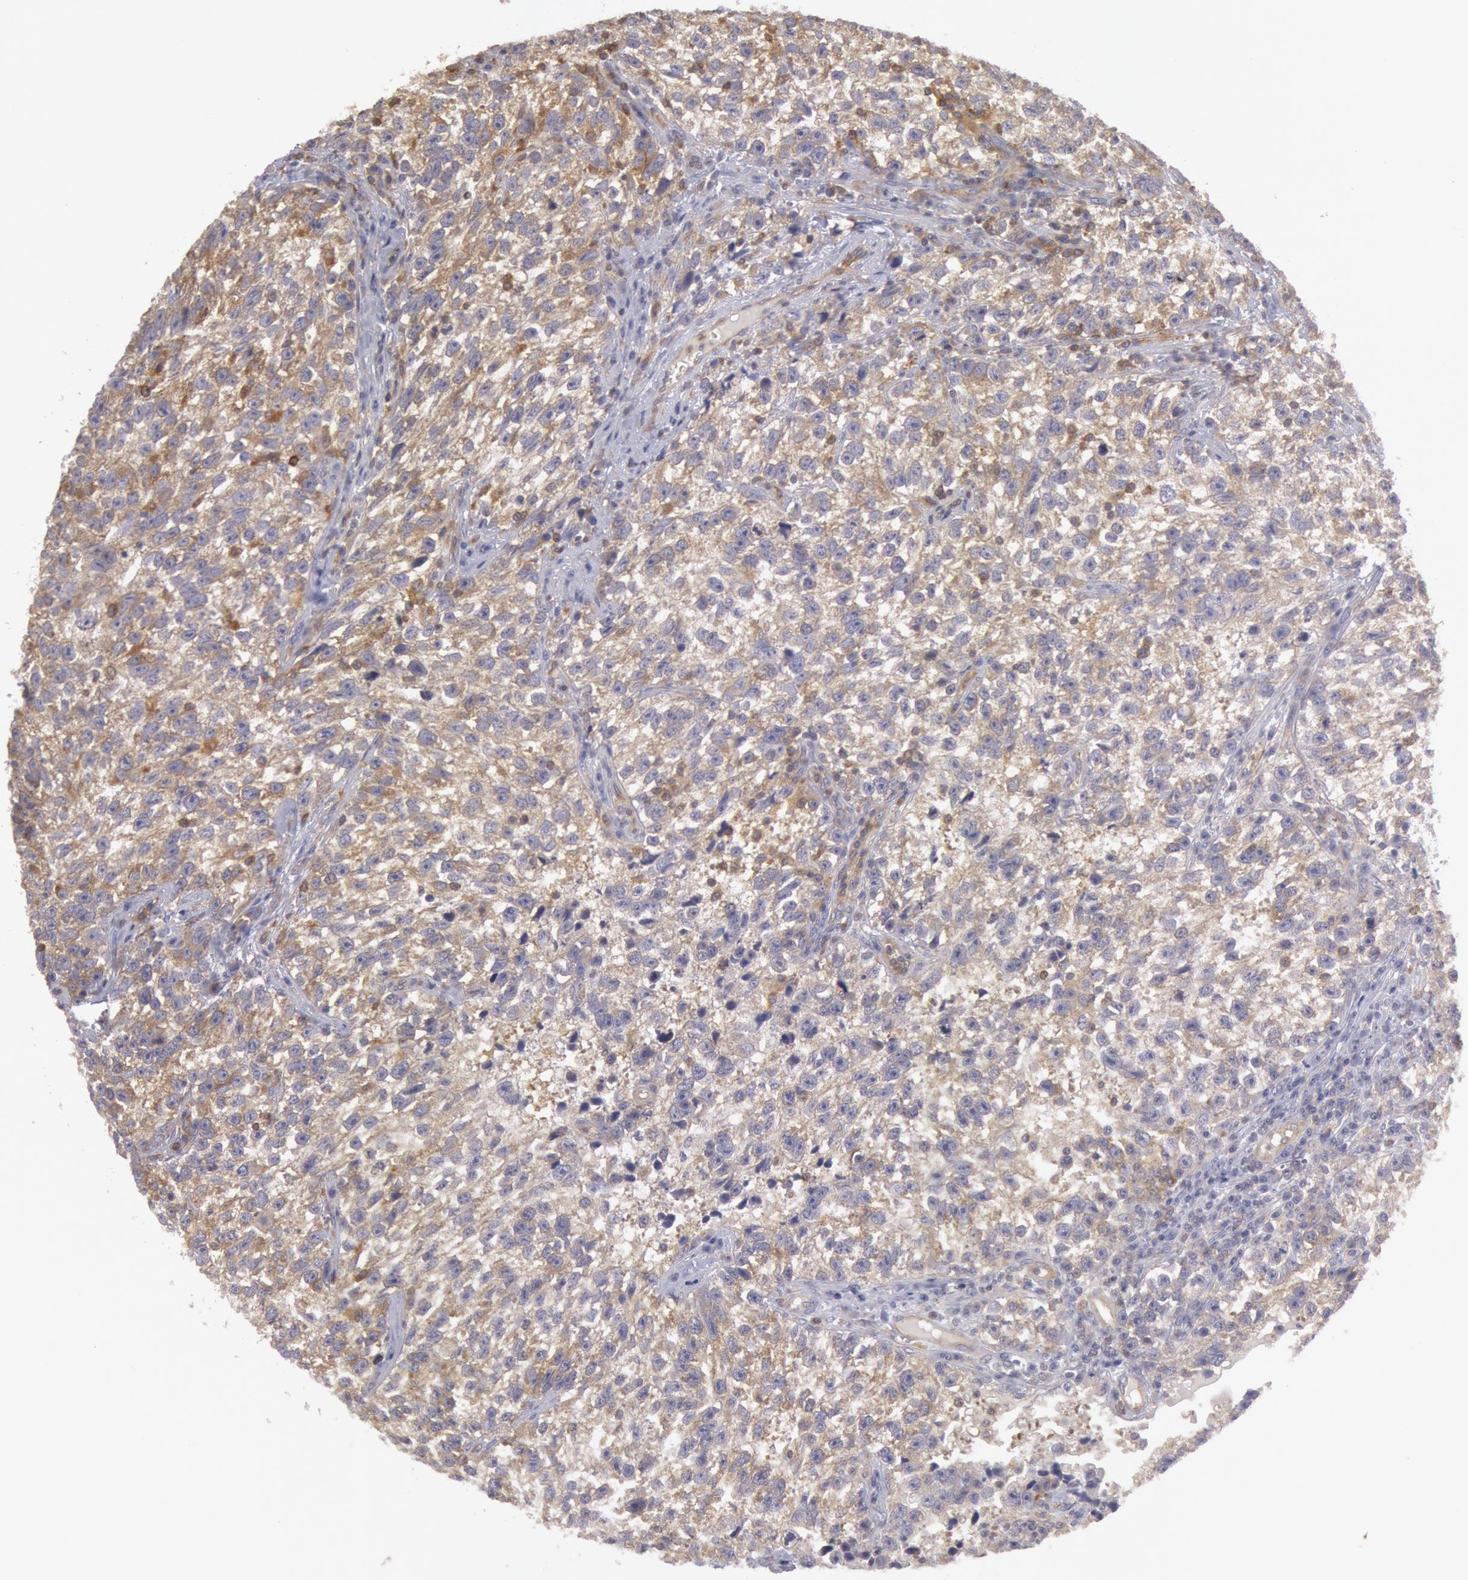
{"staining": {"intensity": "weak", "quantity": "25%-75%", "location": "cytoplasmic/membranous"}, "tissue": "testis cancer", "cell_type": "Tumor cells", "image_type": "cancer", "snomed": [{"axis": "morphology", "description": "Seminoma, NOS"}, {"axis": "topography", "description": "Testis"}], "caption": "About 25%-75% of tumor cells in human testis seminoma show weak cytoplasmic/membranous protein positivity as visualized by brown immunohistochemical staining.", "gene": "IKBKB", "patient": {"sex": "male", "age": 38}}